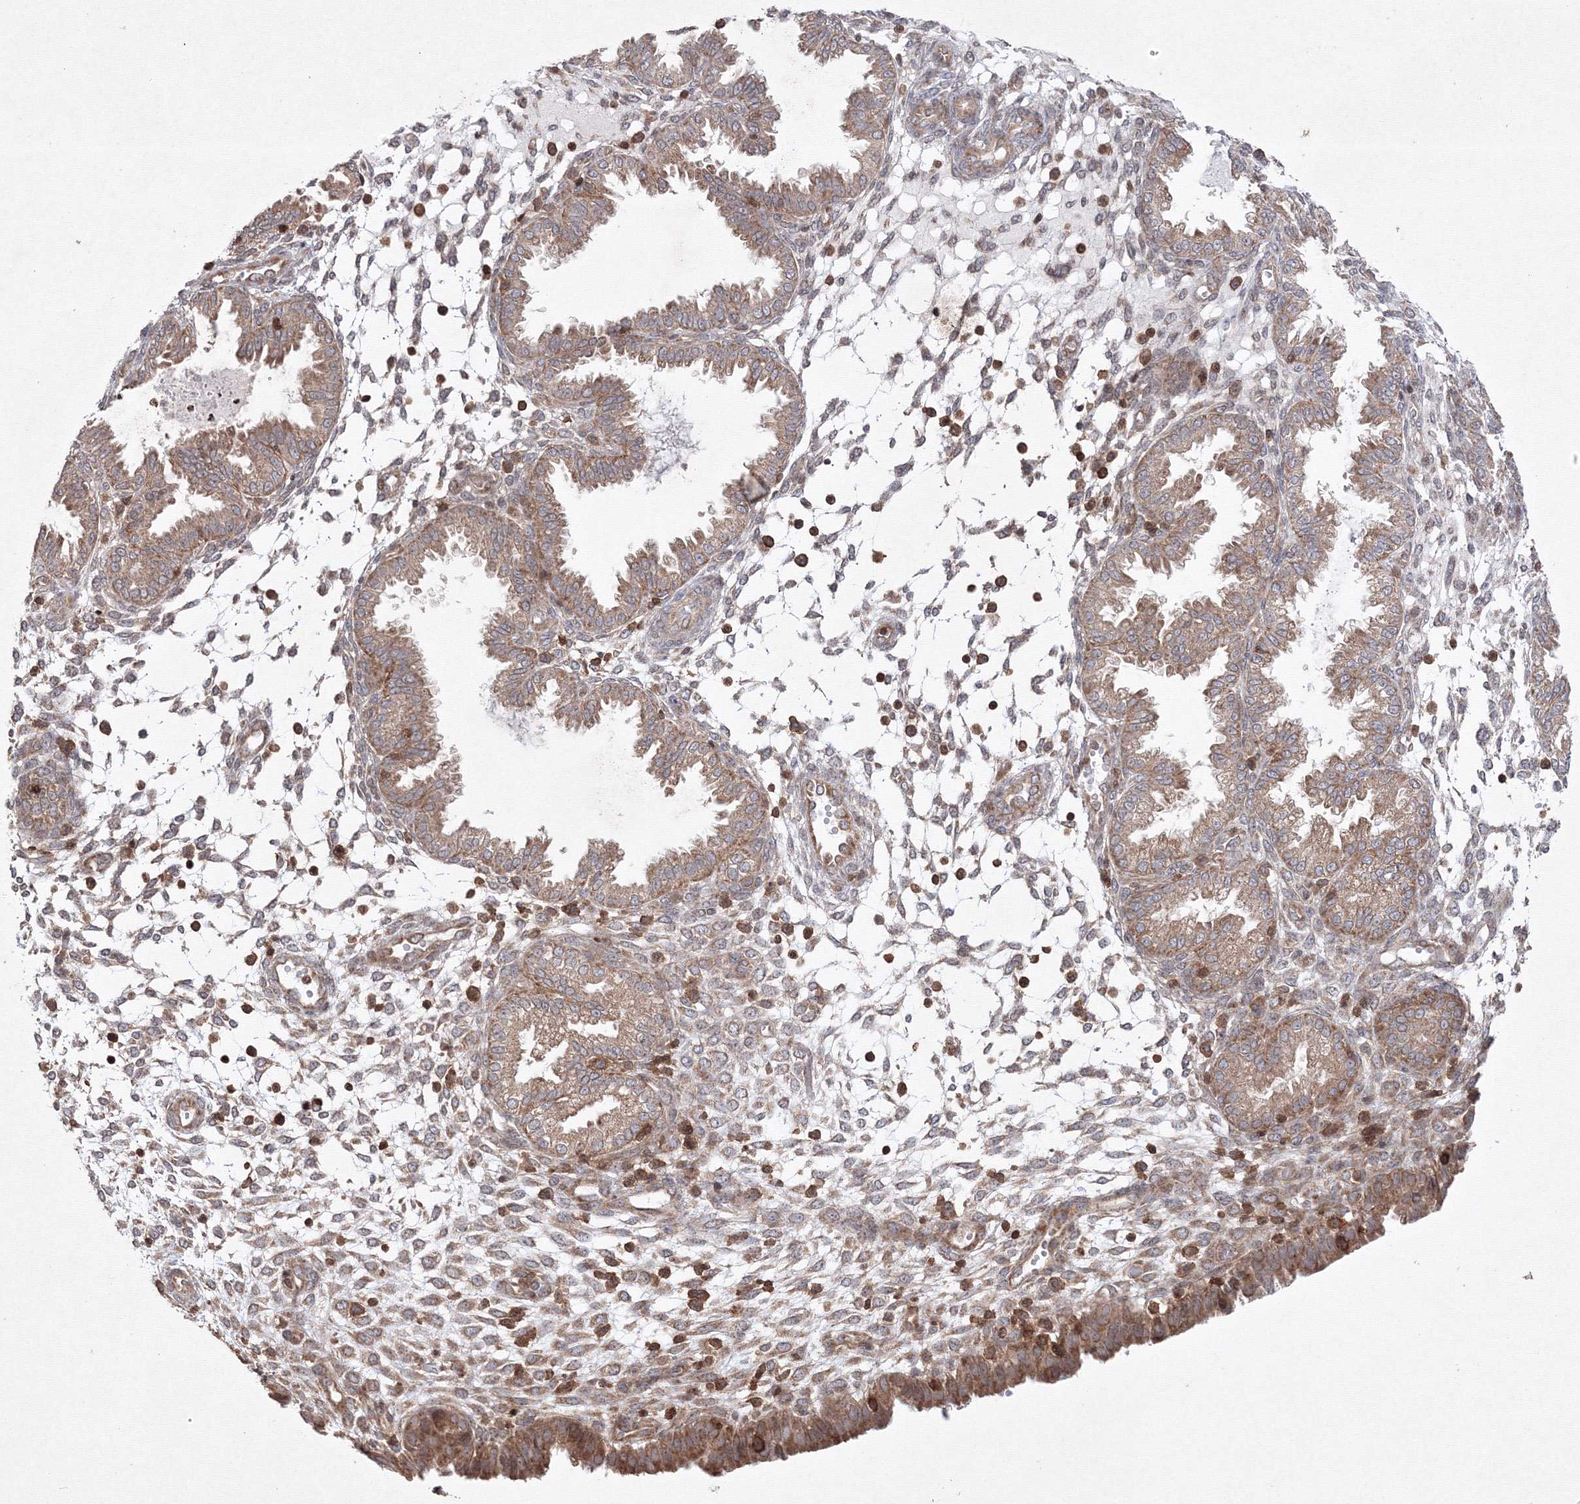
{"staining": {"intensity": "moderate", "quantity": "<25%", "location": "cytoplasmic/membranous"}, "tissue": "endometrium", "cell_type": "Cells in endometrial stroma", "image_type": "normal", "snomed": [{"axis": "morphology", "description": "Normal tissue, NOS"}, {"axis": "topography", "description": "Endometrium"}], "caption": "Cells in endometrial stroma display moderate cytoplasmic/membranous positivity in about <25% of cells in unremarkable endometrium. (DAB (3,3'-diaminobenzidine) = brown stain, brightfield microscopy at high magnification).", "gene": "MKRN2", "patient": {"sex": "female", "age": 33}}